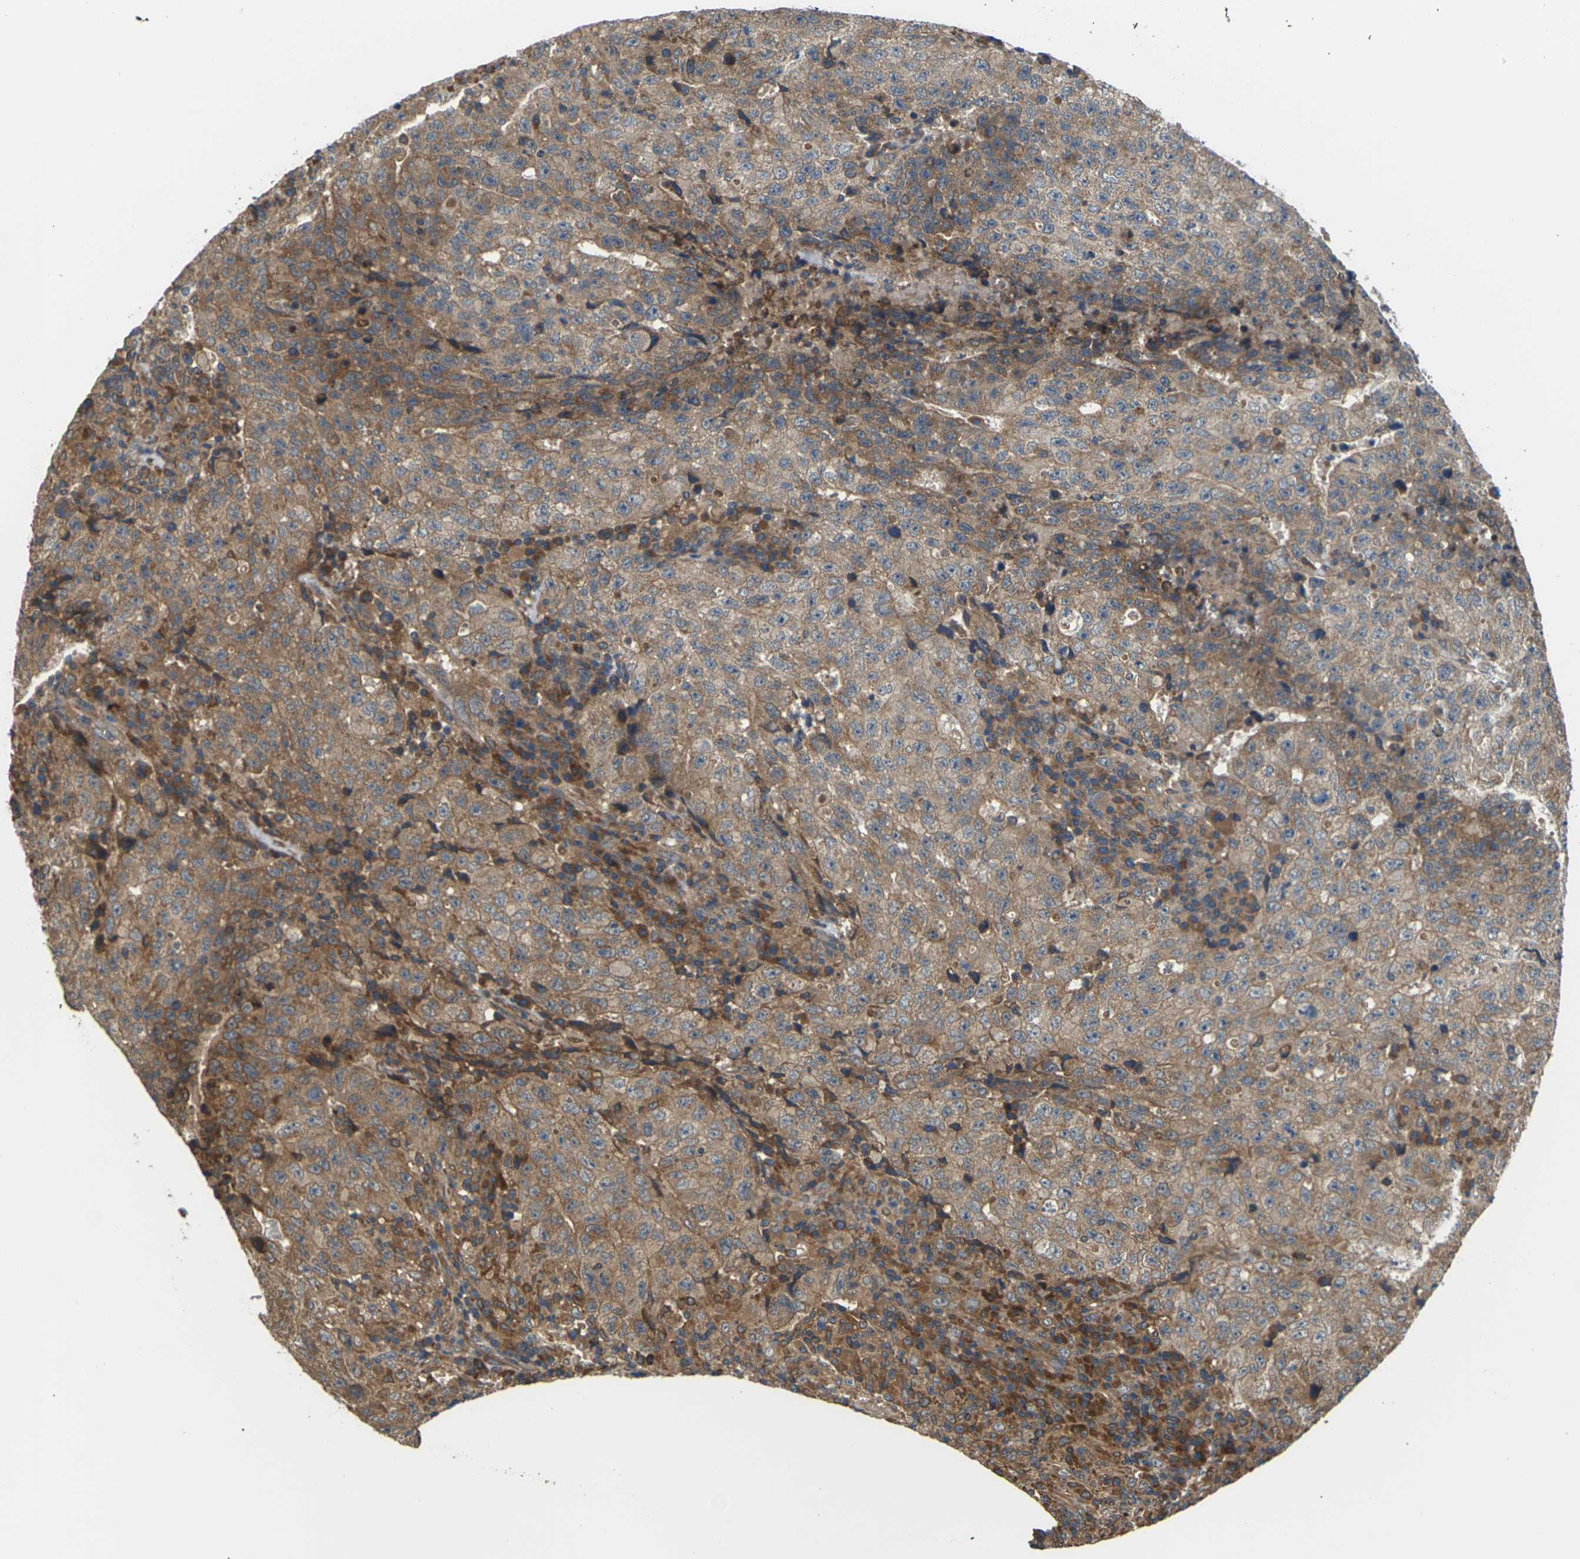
{"staining": {"intensity": "moderate", "quantity": ">75%", "location": "cytoplasmic/membranous"}, "tissue": "testis cancer", "cell_type": "Tumor cells", "image_type": "cancer", "snomed": [{"axis": "morphology", "description": "Necrosis, NOS"}, {"axis": "morphology", "description": "Carcinoma, Embryonal, NOS"}, {"axis": "topography", "description": "Testis"}], "caption": "IHC (DAB (3,3'-diaminobenzidine)) staining of testis cancer (embryonal carcinoma) demonstrates moderate cytoplasmic/membranous protein staining in approximately >75% of tumor cells. (Brightfield microscopy of DAB IHC at high magnification).", "gene": "NRAS", "patient": {"sex": "male", "age": 19}}